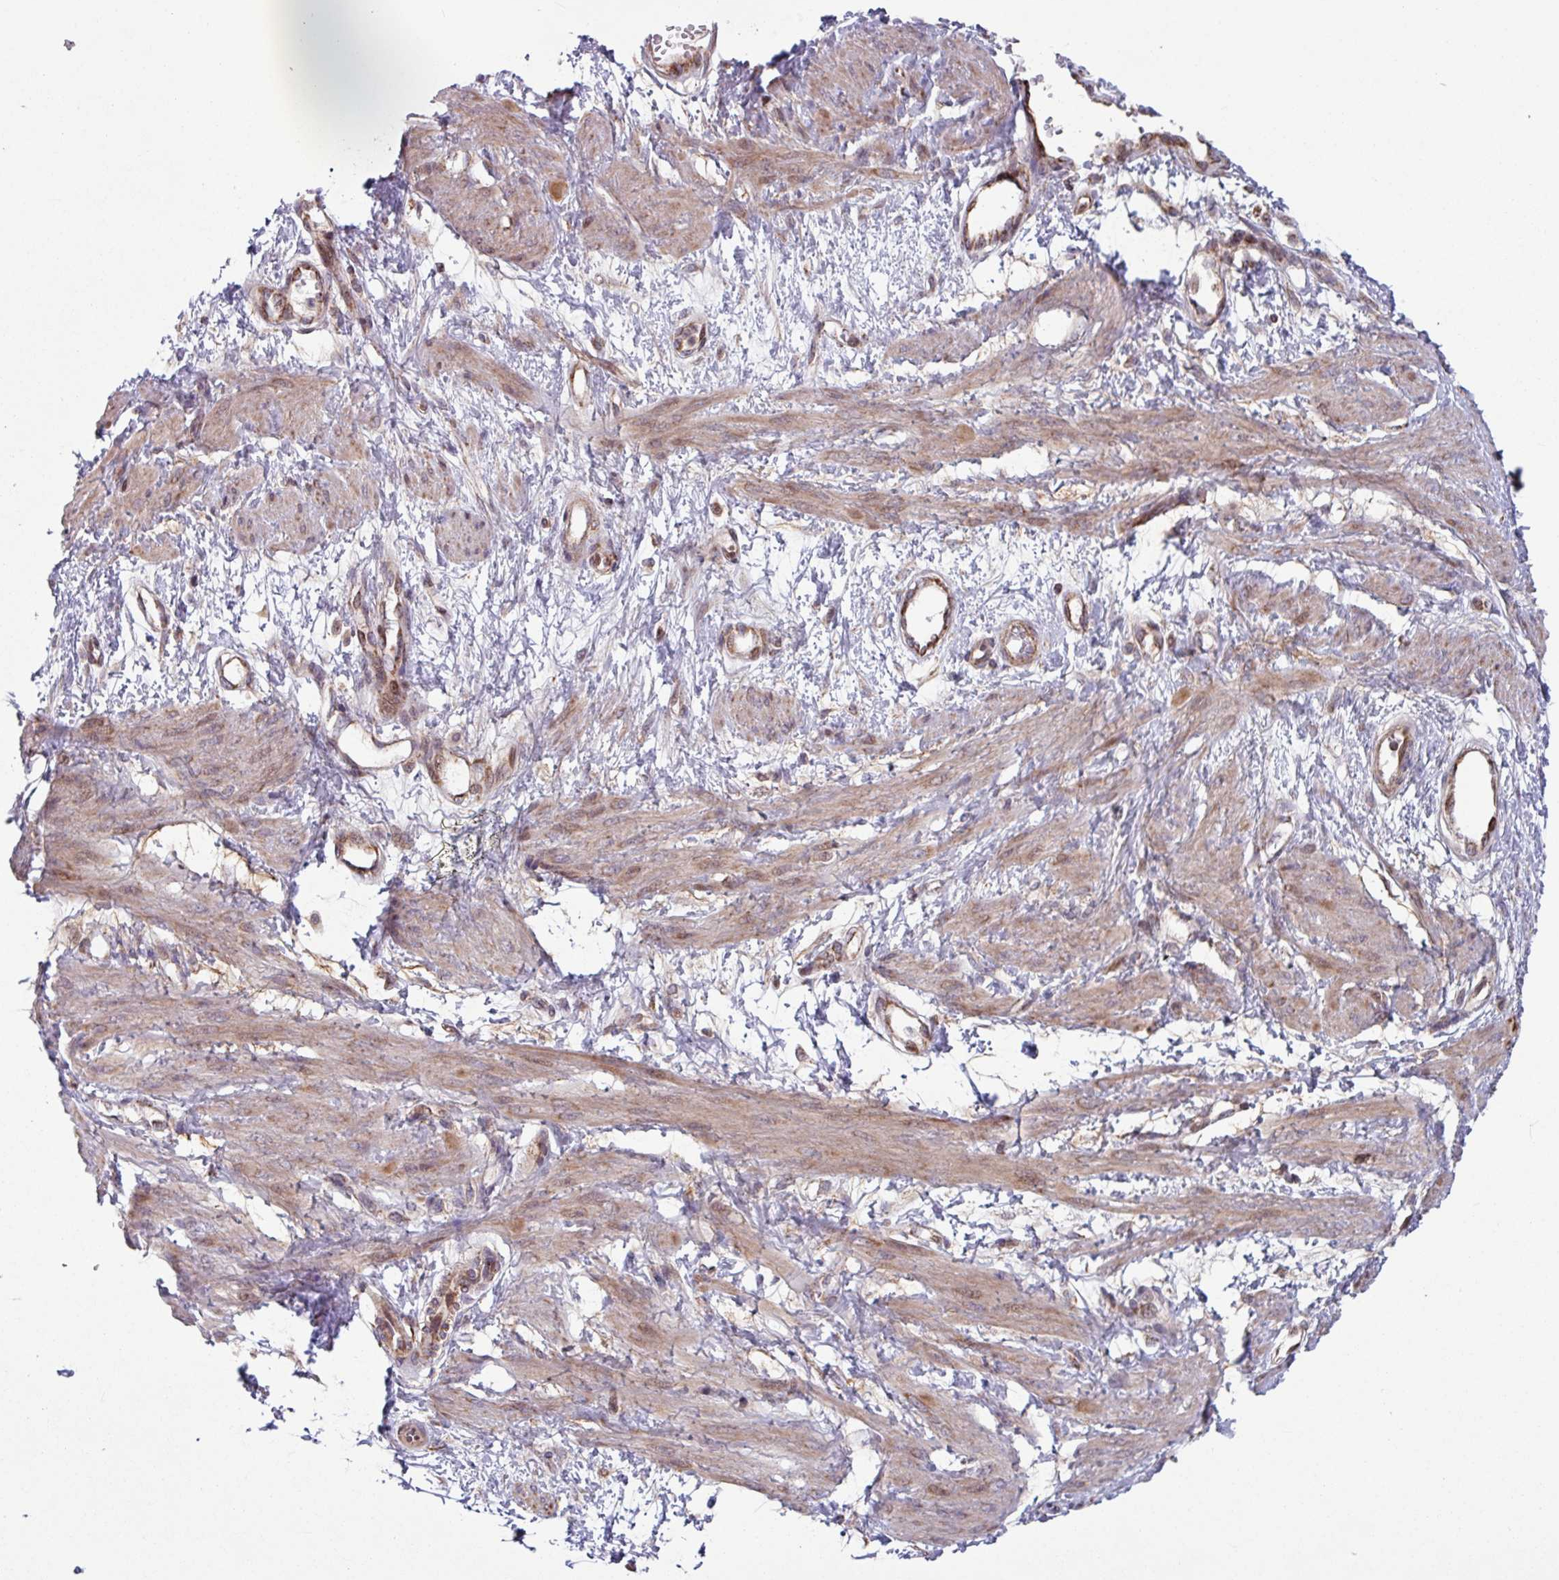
{"staining": {"intensity": "weak", "quantity": ">75%", "location": "cytoplasmic/membranous"}, "tissue": "smooth muscle", "cell_type": "Smooth muscle cells", "image_type": "normal", "snomed": [{"axis": "morphology", "description": "Normal tissue, NOS"}, {"axis": "topography", "description": "Smooth muscle"}, {"axis": "topography", "description": "Uterus"}], "caption": "IHC image of benign human smooth muscle stained for a protein (brown), which exhibits low levels of weak cytoplasmic/membranous staining in about >75% of smooth muscle cells.", "gene": "COX7C", "patient": {"sex": "female", "age": 39}}